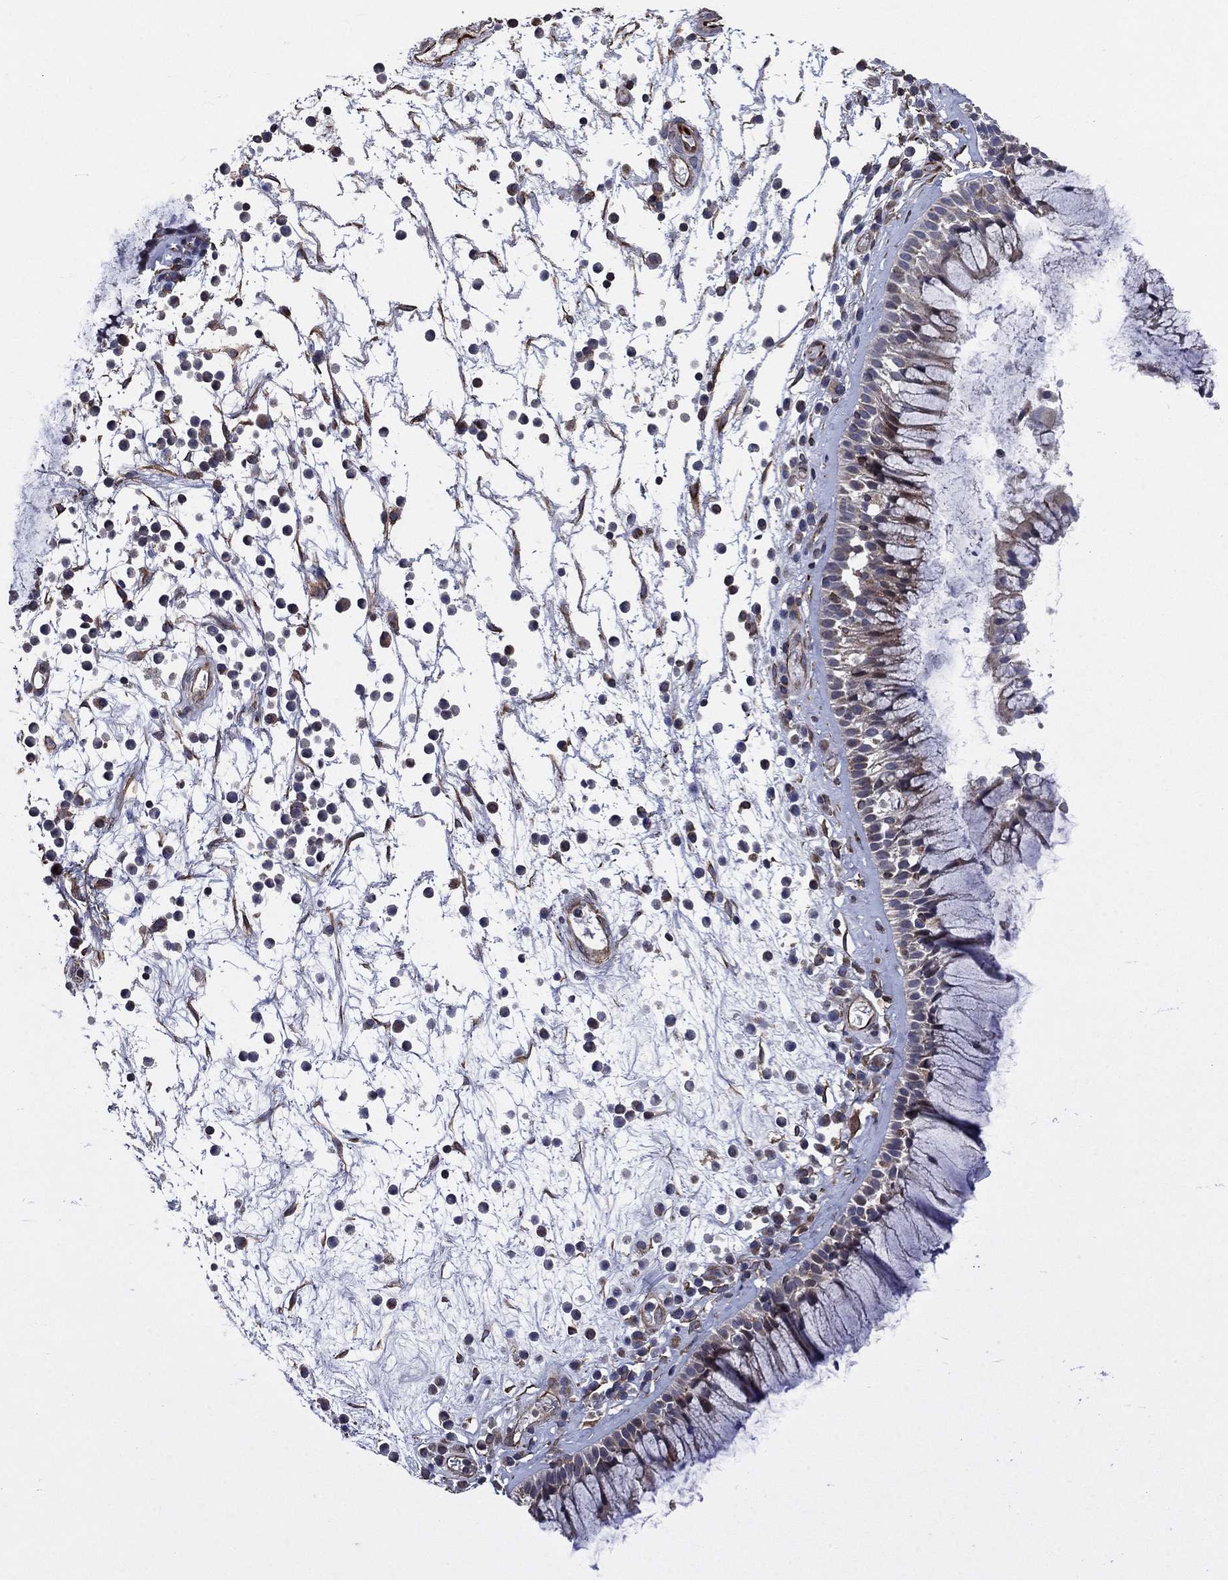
{"staining": {"intensity": "negative", "quantity": "none", "location": "none"}, "tissue": "nasopharynx", "cell_type": "Respiratory epithelial cells", "image_type": "normal", "snomed": [{"axis": "morphology", "description": "Normal tissue, NOS"}, {"axis": "topography", "description": "Nasopharynx"}], "caption": "Immunohistochemical staining of unremarkable nasopharynx displays no significant staining in respiratory epithelial cells. (Brightfield microscopy of DAB immunohistochemistry at high magnification).", "gene": "NDUFC1", "patient": {"sex": "male", "age": 77}}